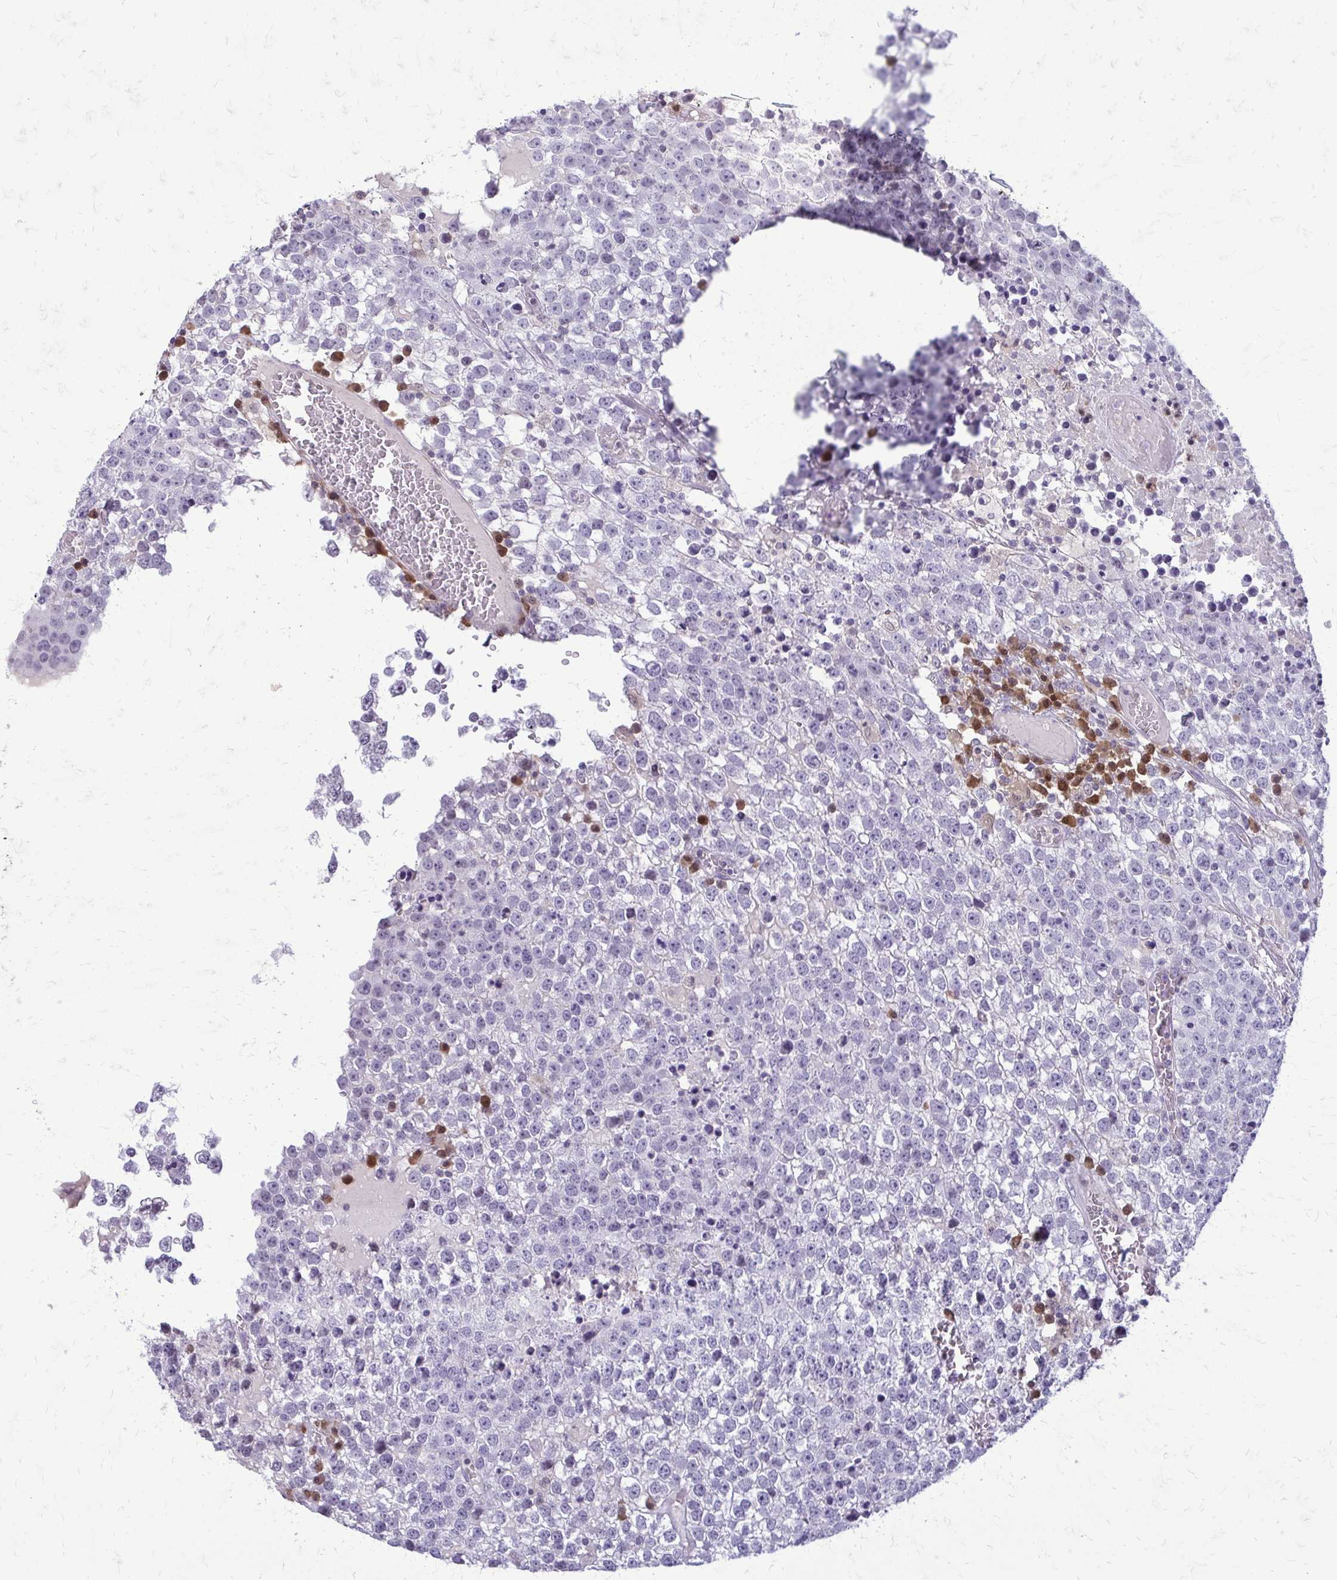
{"staining": {"intensity": "negative", "quantity": "none", "location": "none"}, "tissue": "testis cancer", "cell_type": "Tumor cells", "image_type": "cancer", "snomed": [{"axis": "morphology", "description": "Seminoma, NOS"}, {"axis": "topography", "description": "Testis"}], "caption": "This photomicrograph is of testis seminoma stained with immunohistochemistry to label a protein in brown with the nuclei are counter-stained blue. There is no positivity in tumor cells.", "gene": "GLRX", "patient": {"sex": "male", "age": 65}}